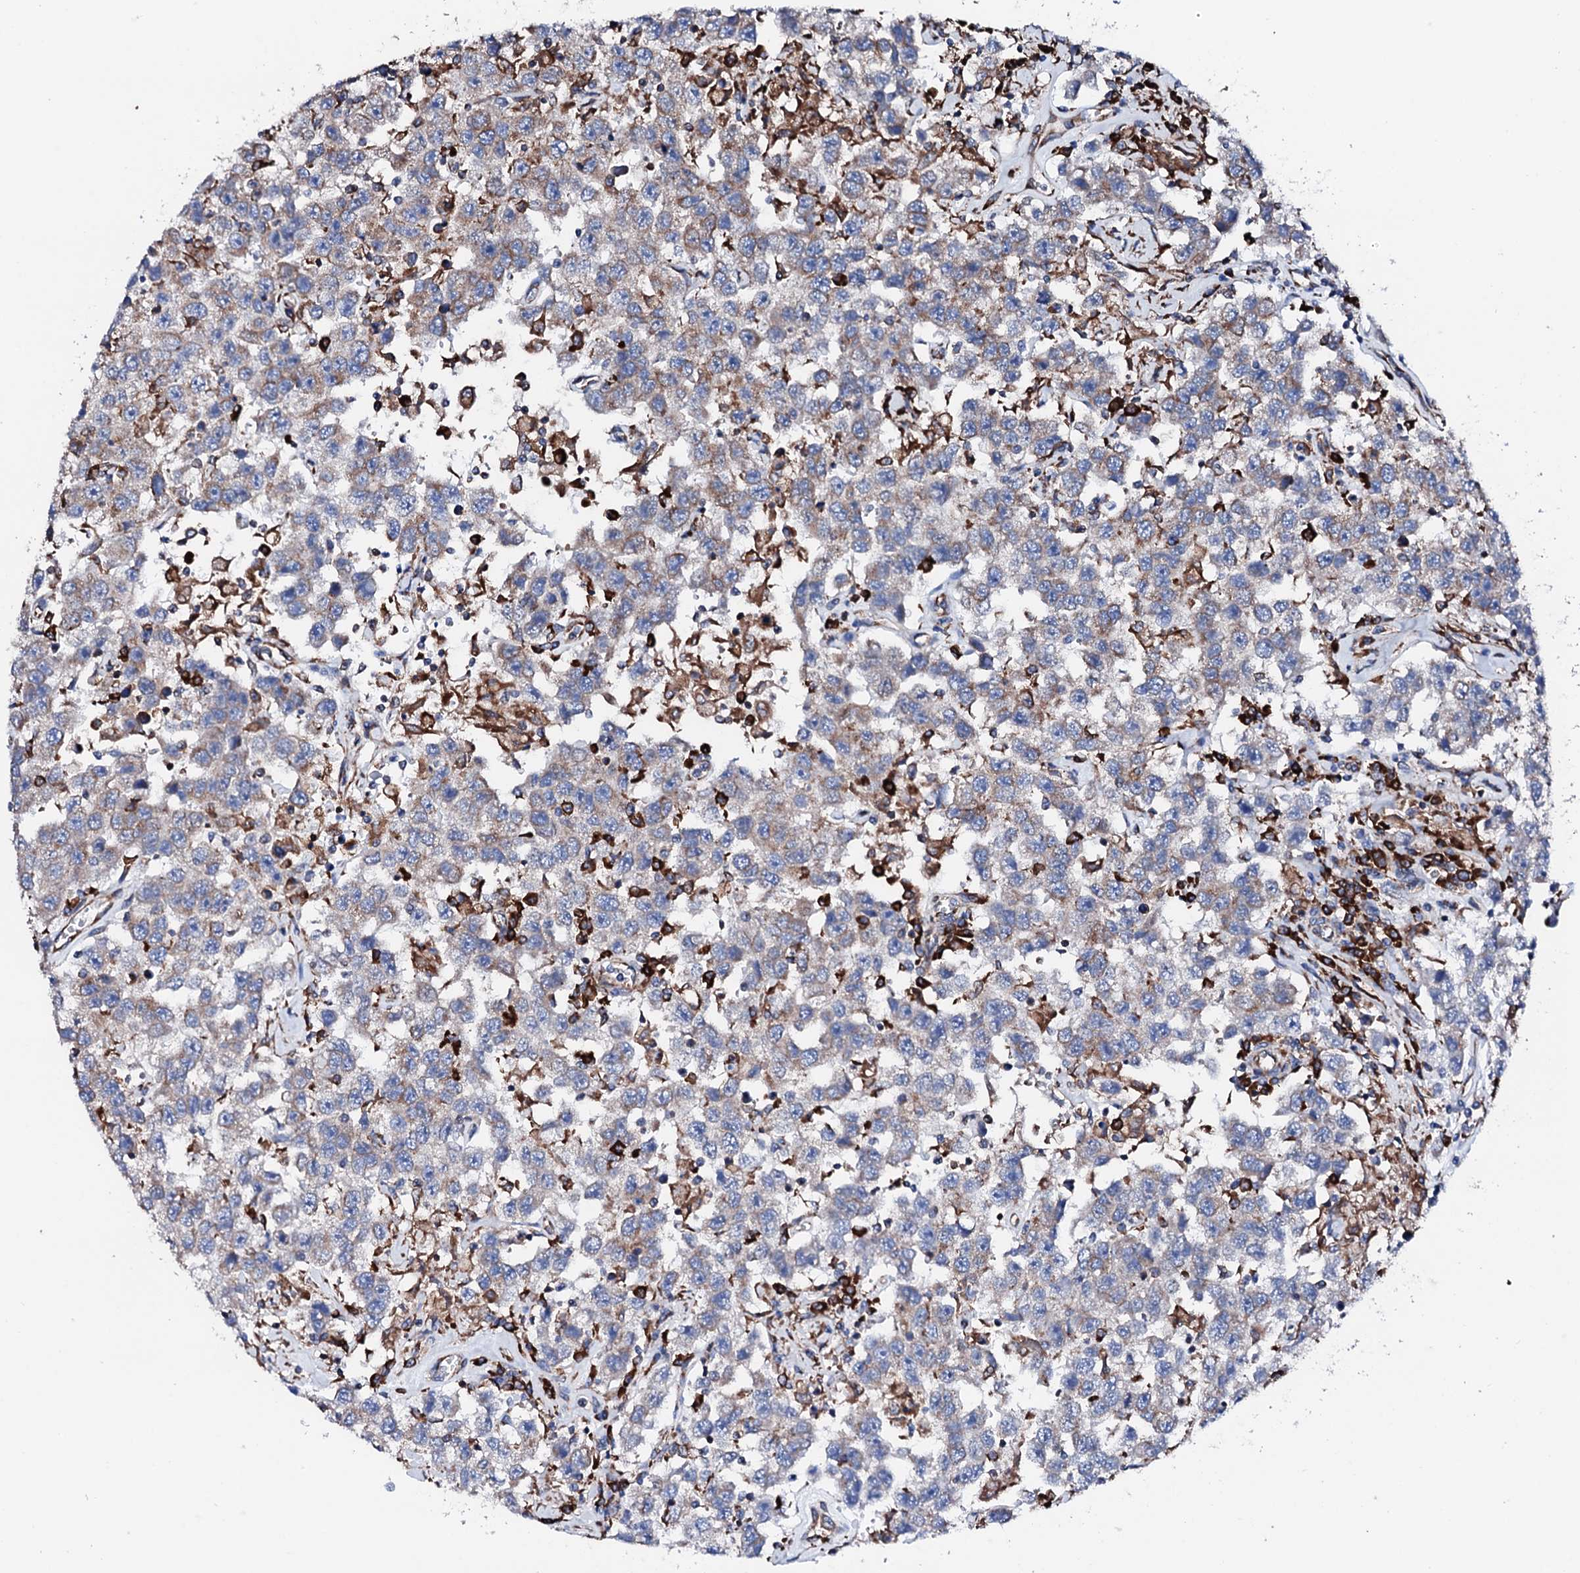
{"staining": {"intensity": "weak", "quantity": "25%-75%", "location": "cytoplasmic/membranous"}, "tissue": "testis cancer", "cell_type": "Tumor cells", "image_type": "cancer", "snomed": [{"axis": "morphology", "description": "Seminoma, NOS"}, {"axis": "topography", "description": "Testis"}], "caption": "Testis cancer stained with DAB (3,3'-diaminobenzidine) IHC exhibits low levels of weak cytoplasmic/membranous staining in about 25%-75% of tumor cells.", "gene": "AMDHD1", "patient": {"sex": "male", "age": 41}}